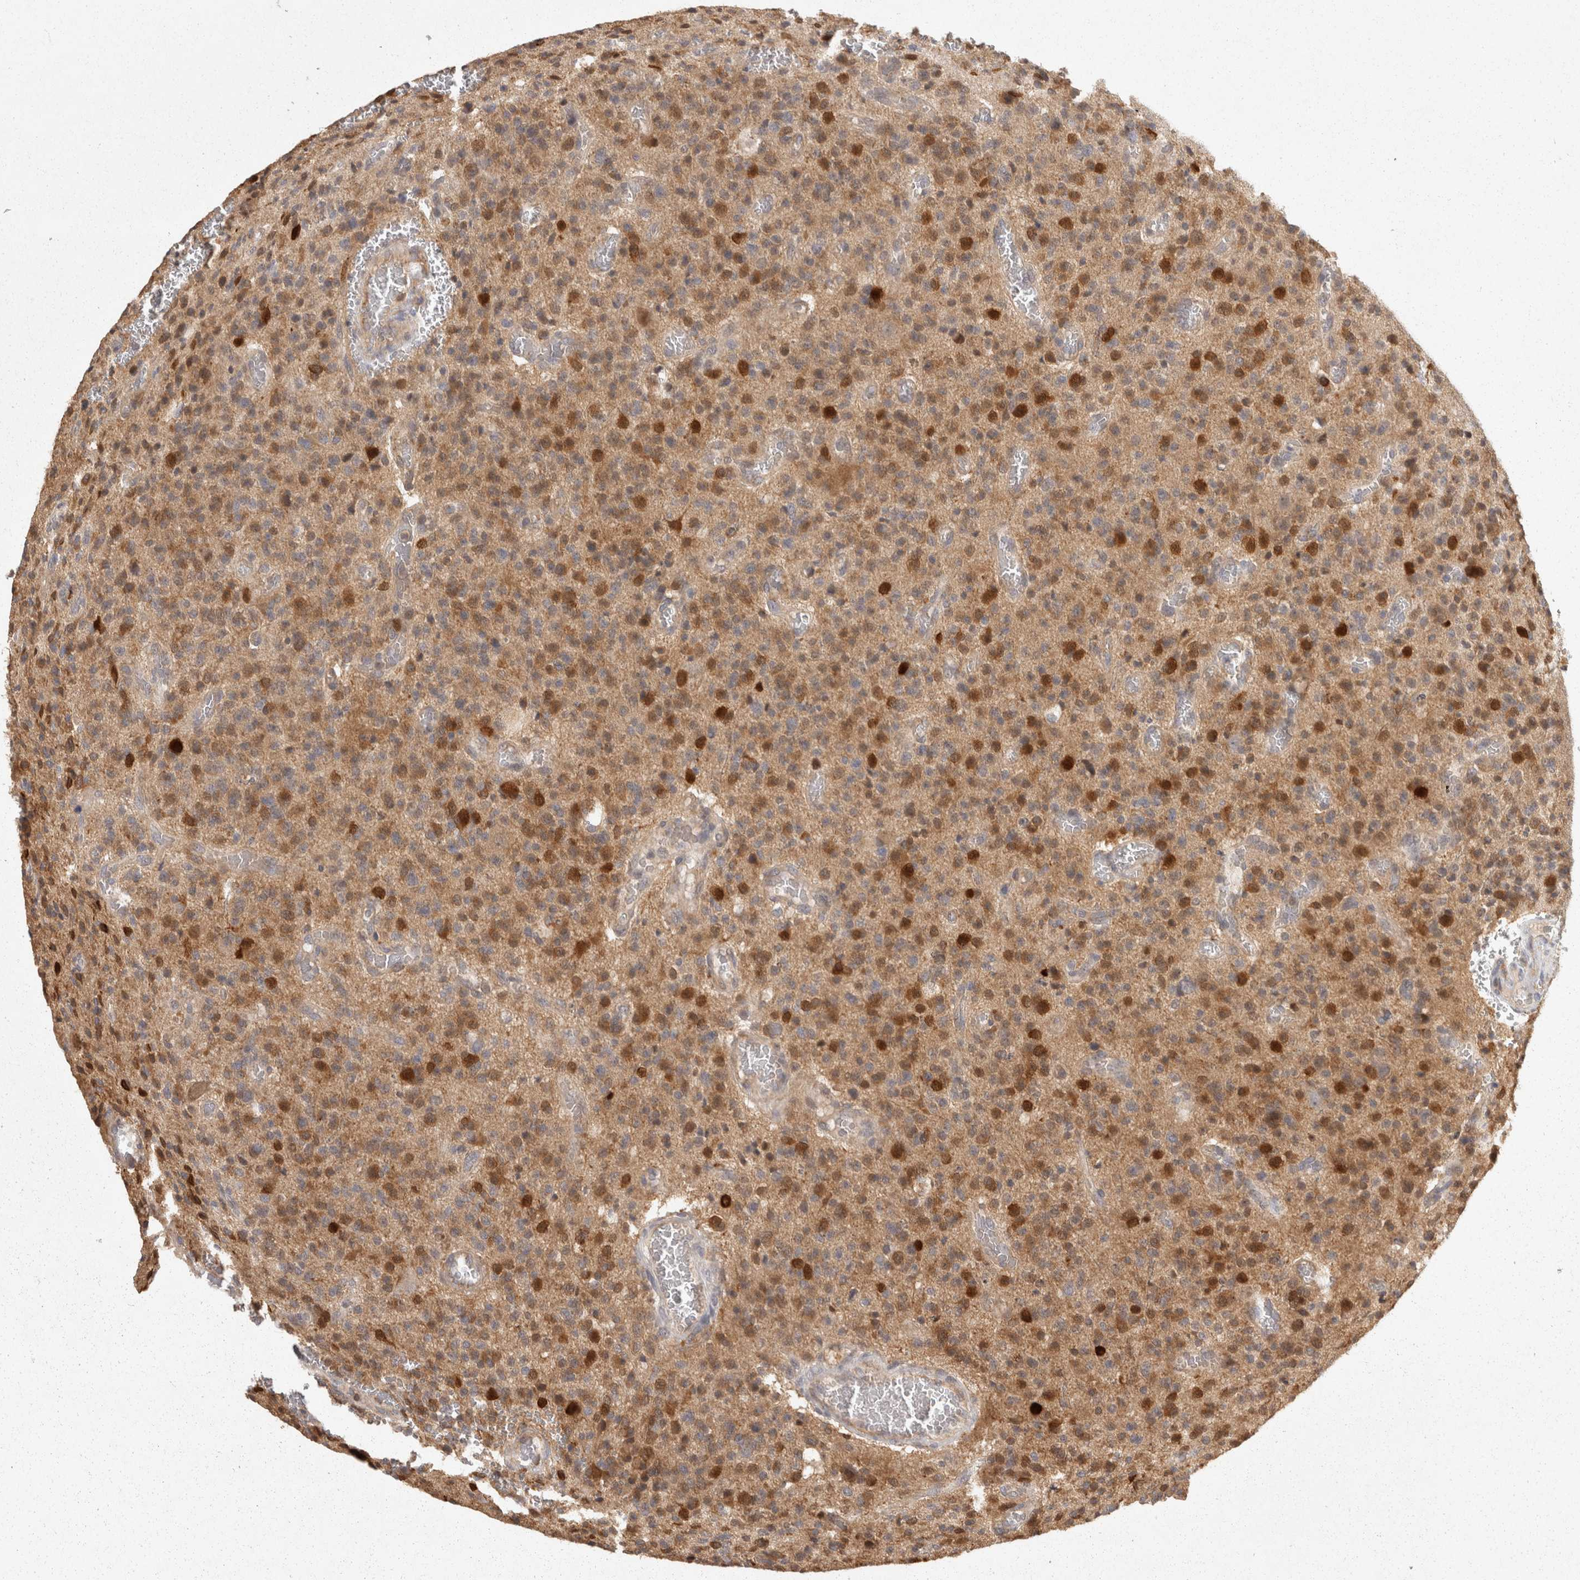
{"staining": {"intensity": "moderate", "quantity": ">75%", "location": "cytoplasmic/membranous,nuclear"}, "tissue": "glioma", "cell_type": "Tumor cells", "image_type": "cancer", "snomed": [{"axis": "morphology", "description": "Glioma, malignant, High grade"}, {"axis": "topography", "description": "Brain"}], "caption": "Protein staining displays moderate cytoplasmic/membranous and nuclear positivity in about >75% of tumor cells in high-grade glioma (malignant). (Stains: DAB (3,3'-diaminobenzidine) in brown, nuclei in blue, Microscopy: brightfield microscopy at high magnification).", "gene": "ACAT2", "patient": {"sex": "male", "age": 34}}